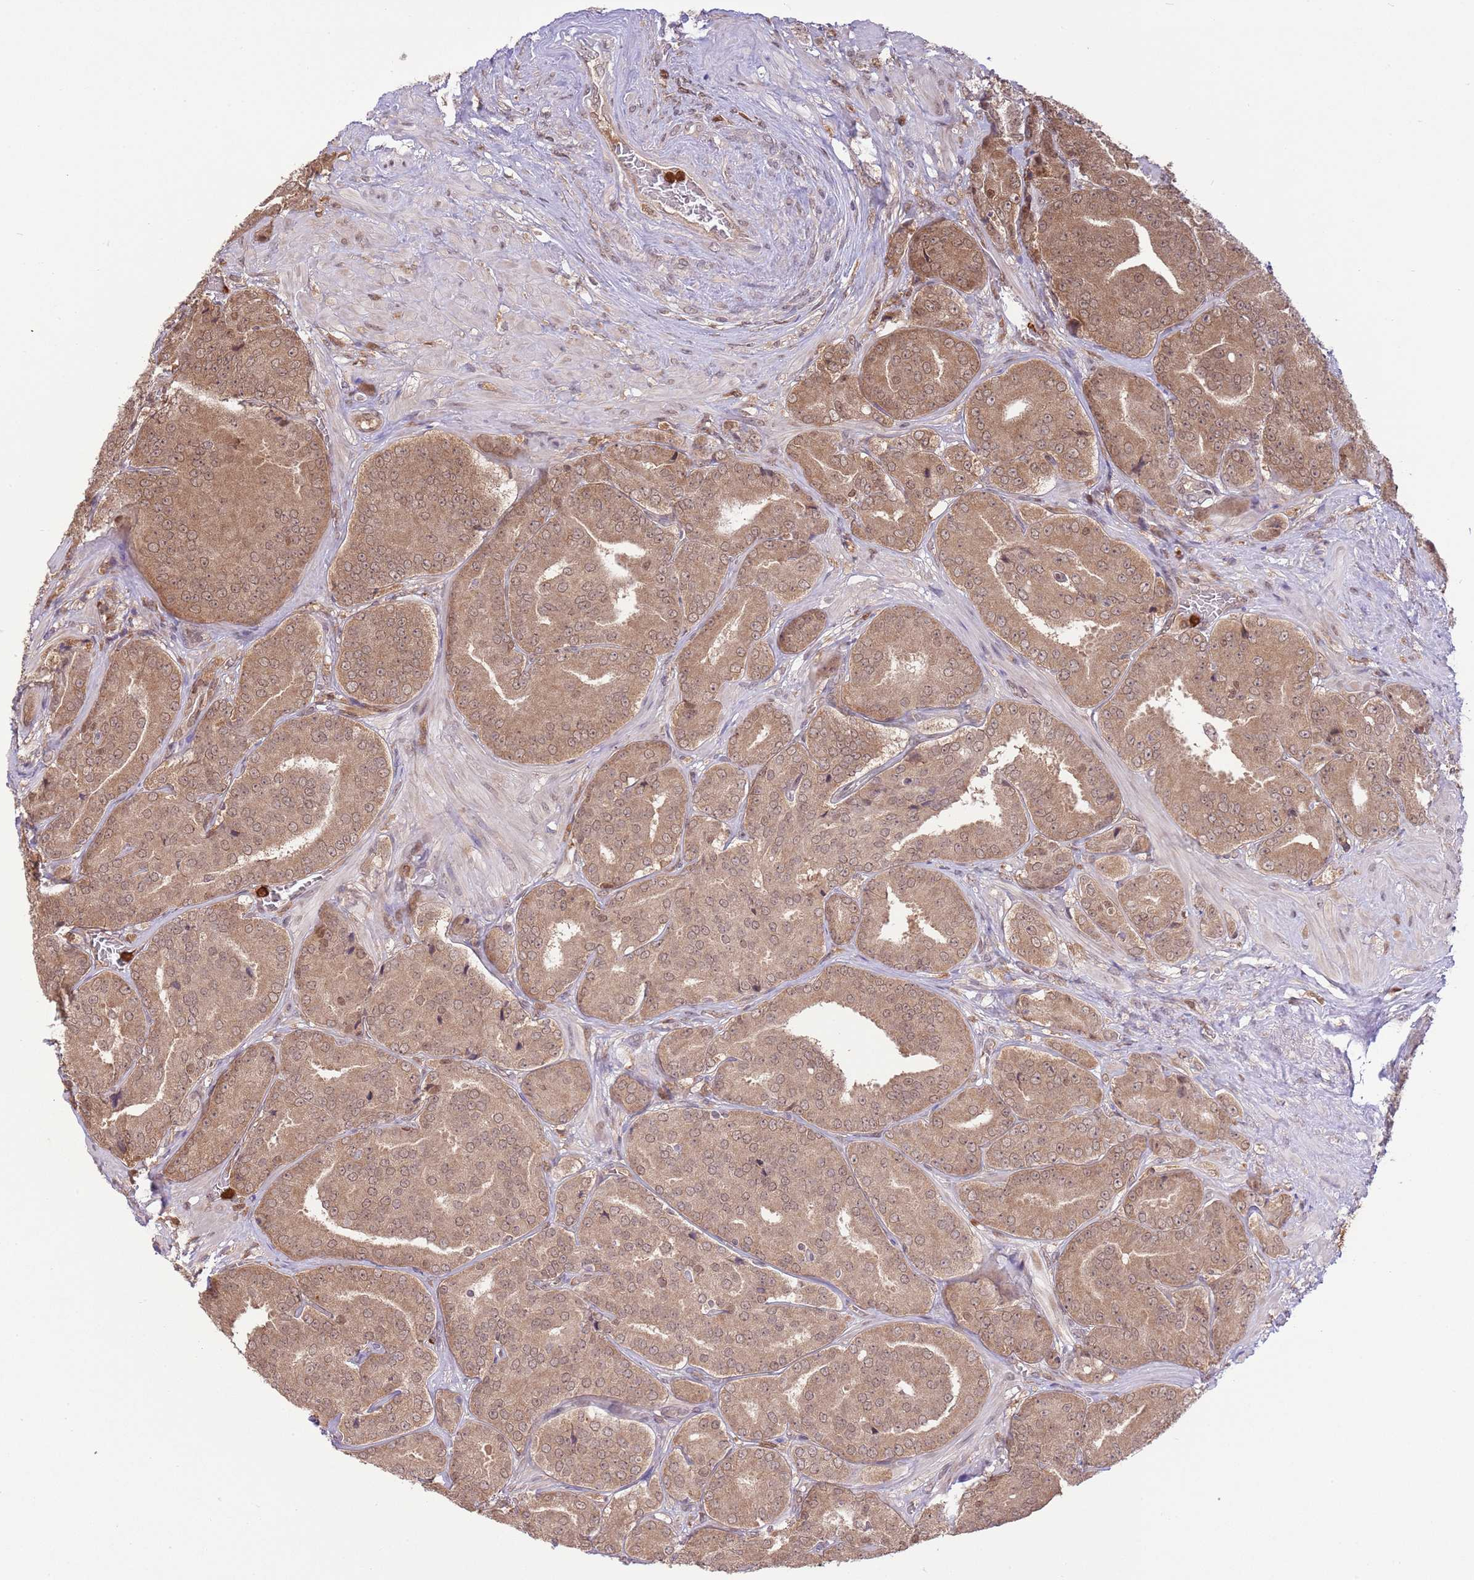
{"staining": {"intensity": "moderate", "quantity": ">75%", "location": "cytoplasmic/membranous,nuclear"}, "tissue": "prostate cancer", "cell_type": "Tumor cells", "image_type": "cancer", "snomed": [{"axis": "morphology", "description": "Adenocarcinoma, High grade"}, {"axis": "topography", "description": "Prostate"}], "caption": "The photomicrograph exhibits staining of prostate cancer (adenocarcinoma (high-grade)), revealing moderate cytoplasmic/membranous and nuclear protein positivity (brown color) within tumor cells. (Brightfield microscopy of DAB IHC at high magnification).", "gene": "AMIGO1", "patient": {"sex": "male", "age": 63}}